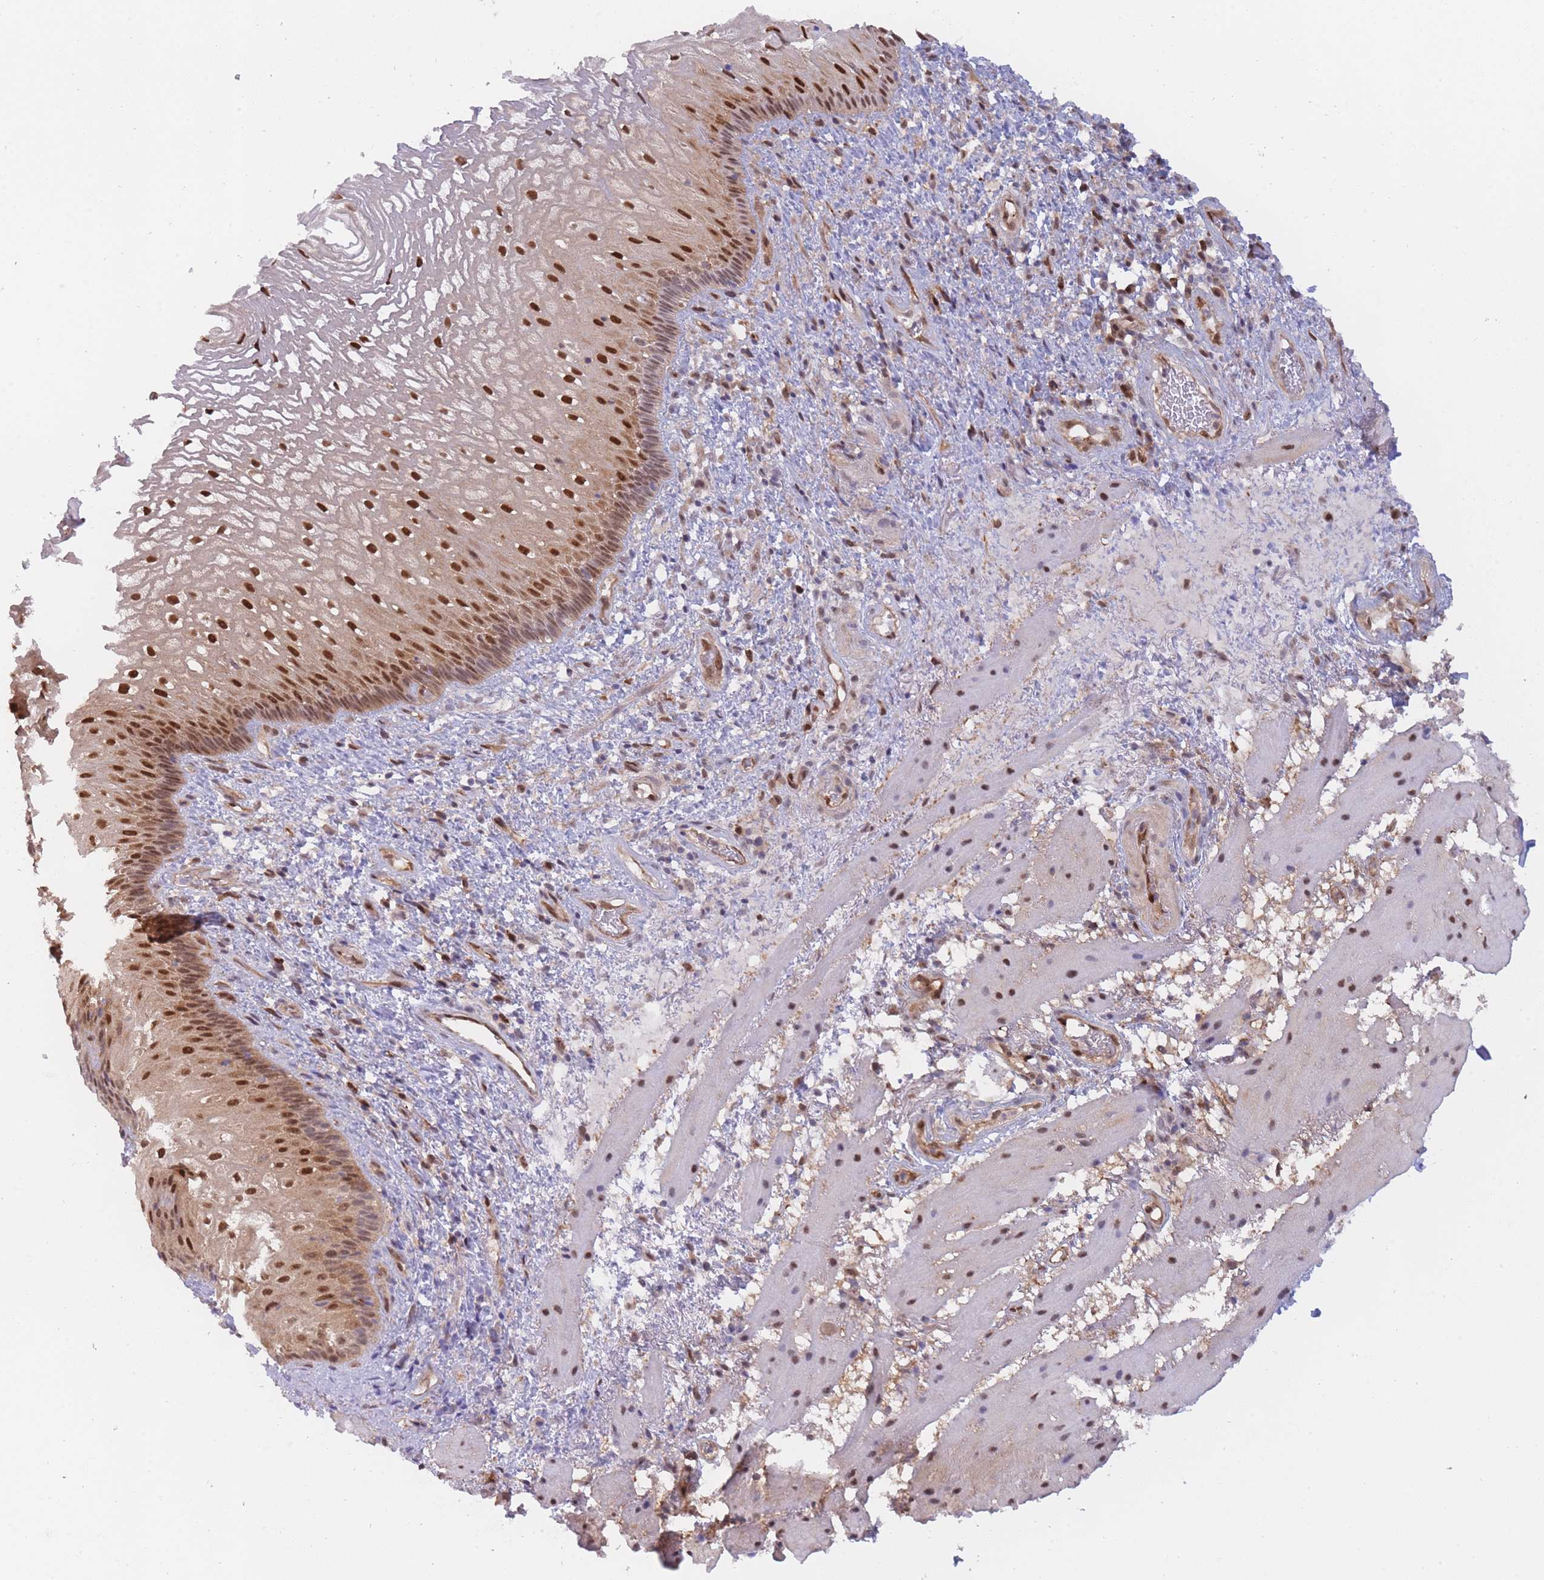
{"staining": {"intensity": "strong", "quantity": ">75%", "location": "nuclear"}, "tissue": "esophagus", "cell_type": "Squamous epithelial cells", "image_type": "normal", "snomed": [{"axis": "morphology", "description": "Normal tissue, NOS"}, {"axis": "topography", "description": "Esophagus"}], "caption": "Protein positivity by IHC displays strong nuclear expression in about >75% of squamous epithelial cells in unremarkable esophagus.", "gene": "NSFL1C", "patient": {"sex": "female", "age": 75}}